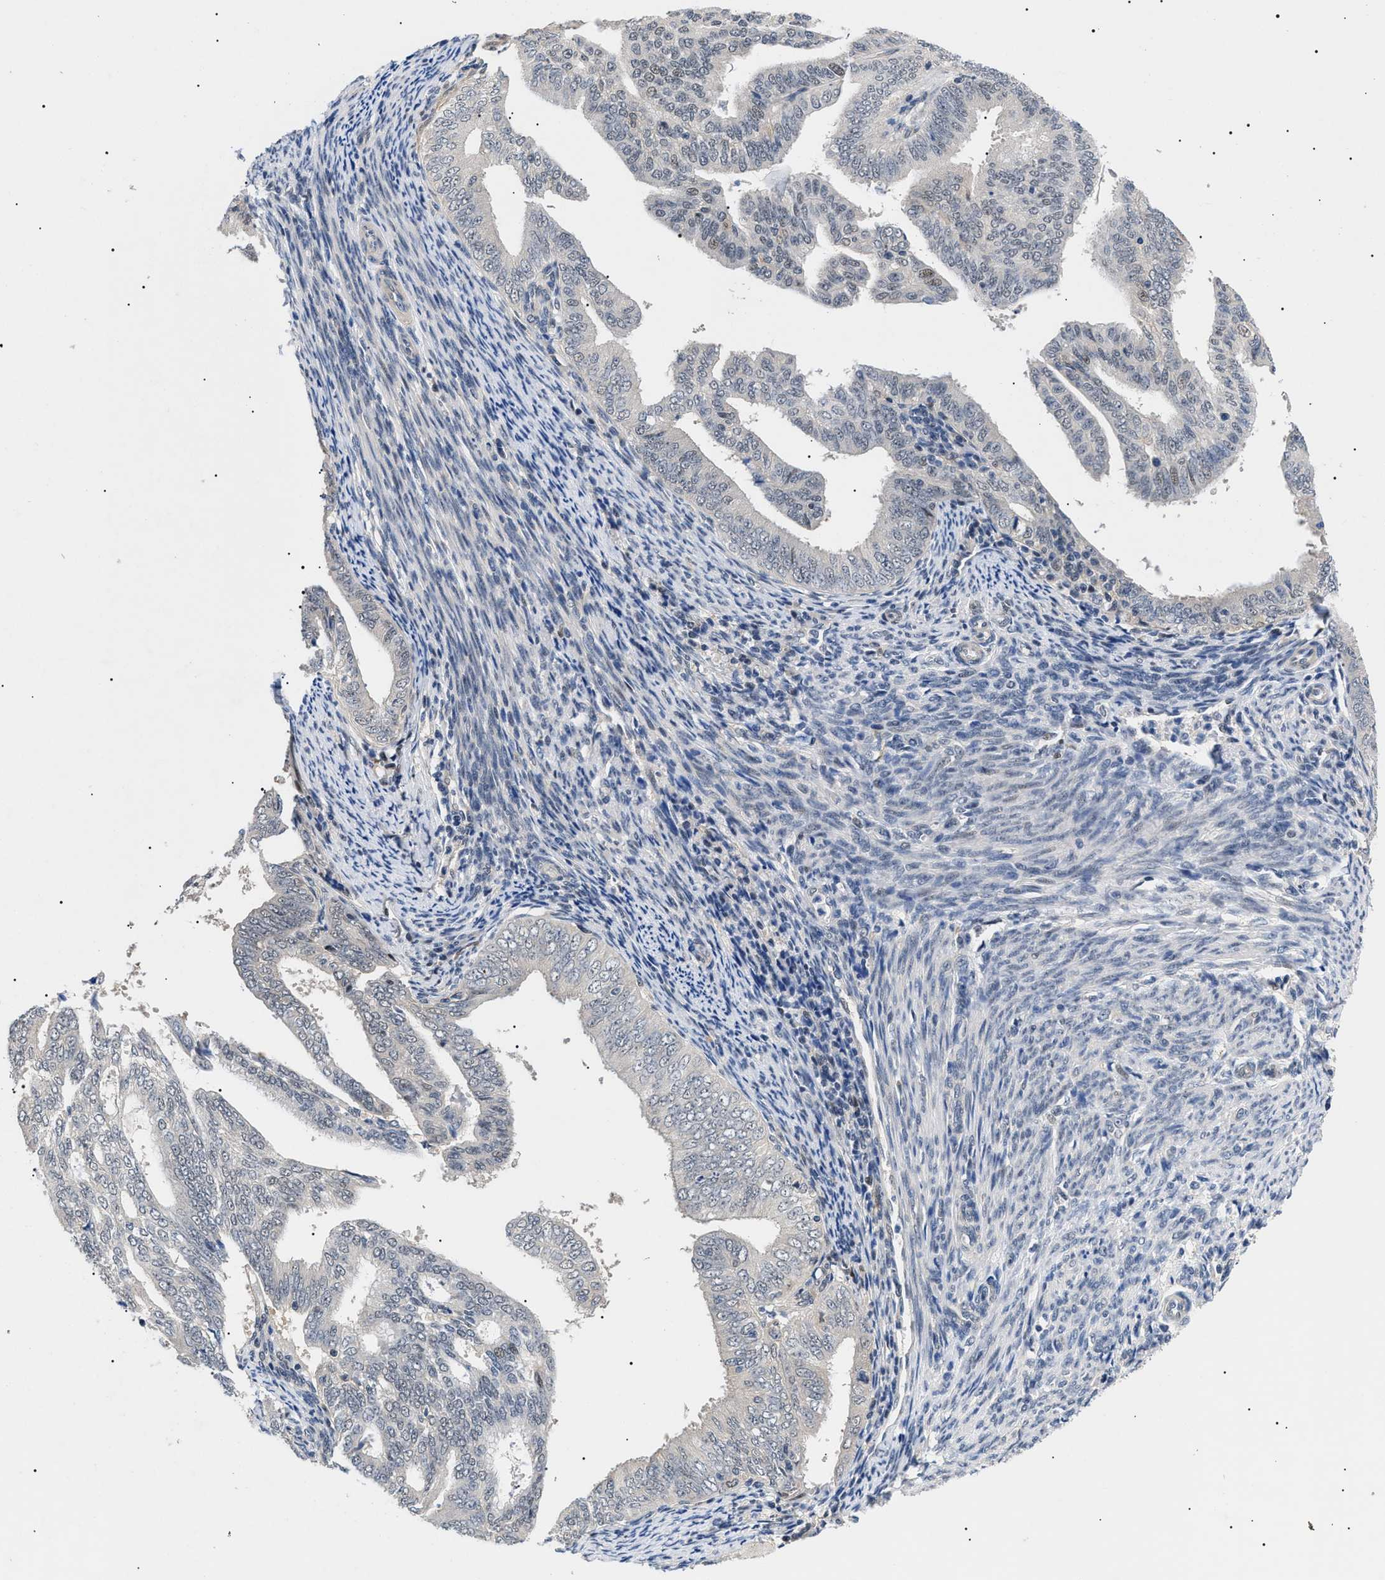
{"staining": {"intensity": "weak", "quantity": ">75%", "location": "nuclear"}, "tissue": "endometrial cancer", "cell_type": "Tumor cells", "image_type": "cancer", "snomed": [{"axis": "morphology", "description": "Adenocarcinoma, NOS"}, {"axis": "topography", "description": "Endometrium"}], "caption": "An IHC photomicrograph of tumor tissue is shown. Protein staining in brown shows weak nuclear positivity in endometrial cancer (adenocarcinoma) within tumor cells.", "gene": "GARRE1", "patient": {"sex": "female", "age": 58}}